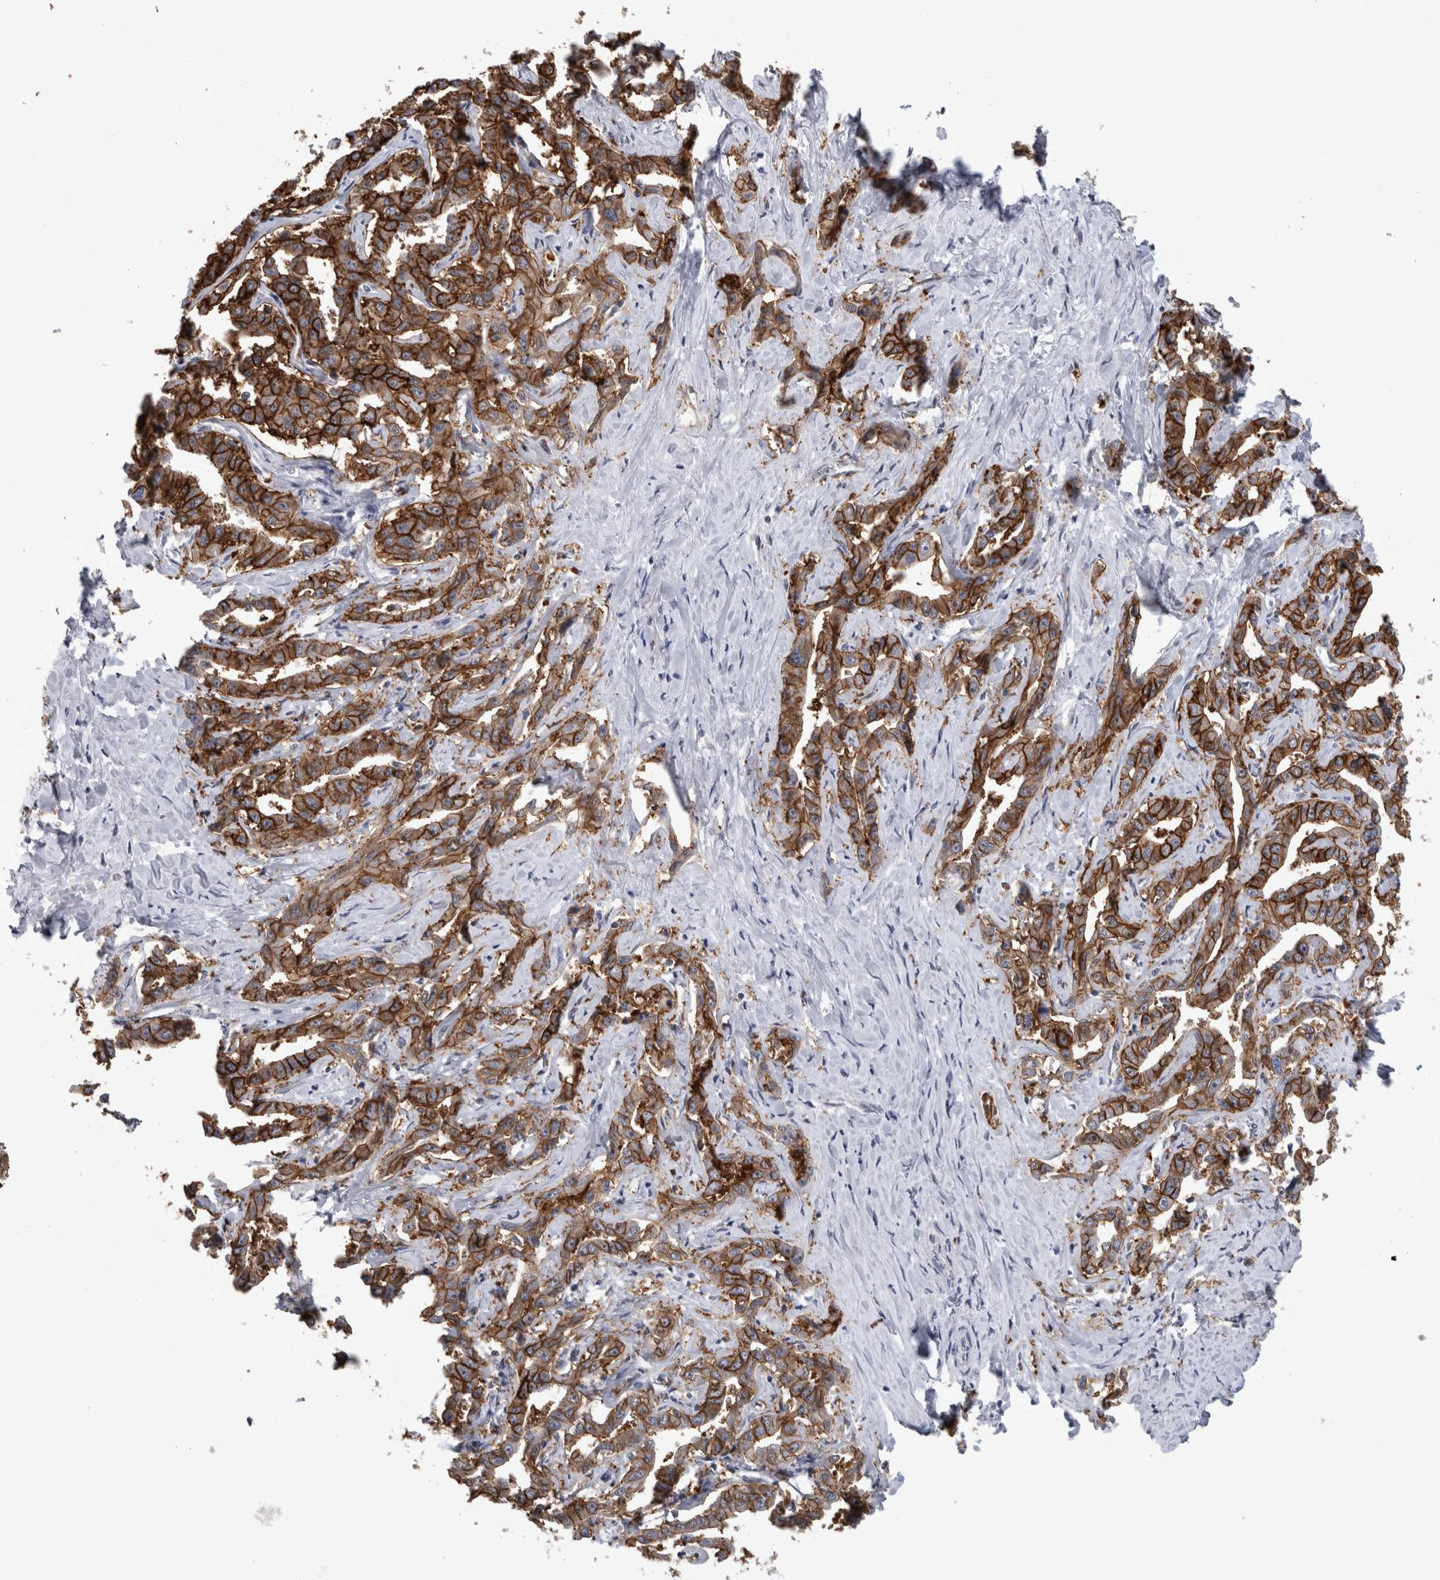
{"staining": {"intensity": "strong", "quantity": ">75%", "location": "cytoplasmic/membranous"}, "tissue": "liver cancer", "cell_type": "Tumor cells", "image_type": "cancer", "snomed": [{"axis": "morphology", "description": "Cholangiocarcinoma"}, {"axis": "topography", "description": "Liver"}], "caption": "Immunohistochemistry (IHC) staining of liver cancer, which demonstrates high levels of strong cytoplasmic/membranous staining in approximately >75% of tumor cells indicating strong cytoplasmic/membranous protein expression. The staining was performed using DAB (brown) for protein detection and nuclei were counterstained in hematoxylin (blue).", "gene": "PEBP4", "patient": {"sex": "male", "age": 59}}